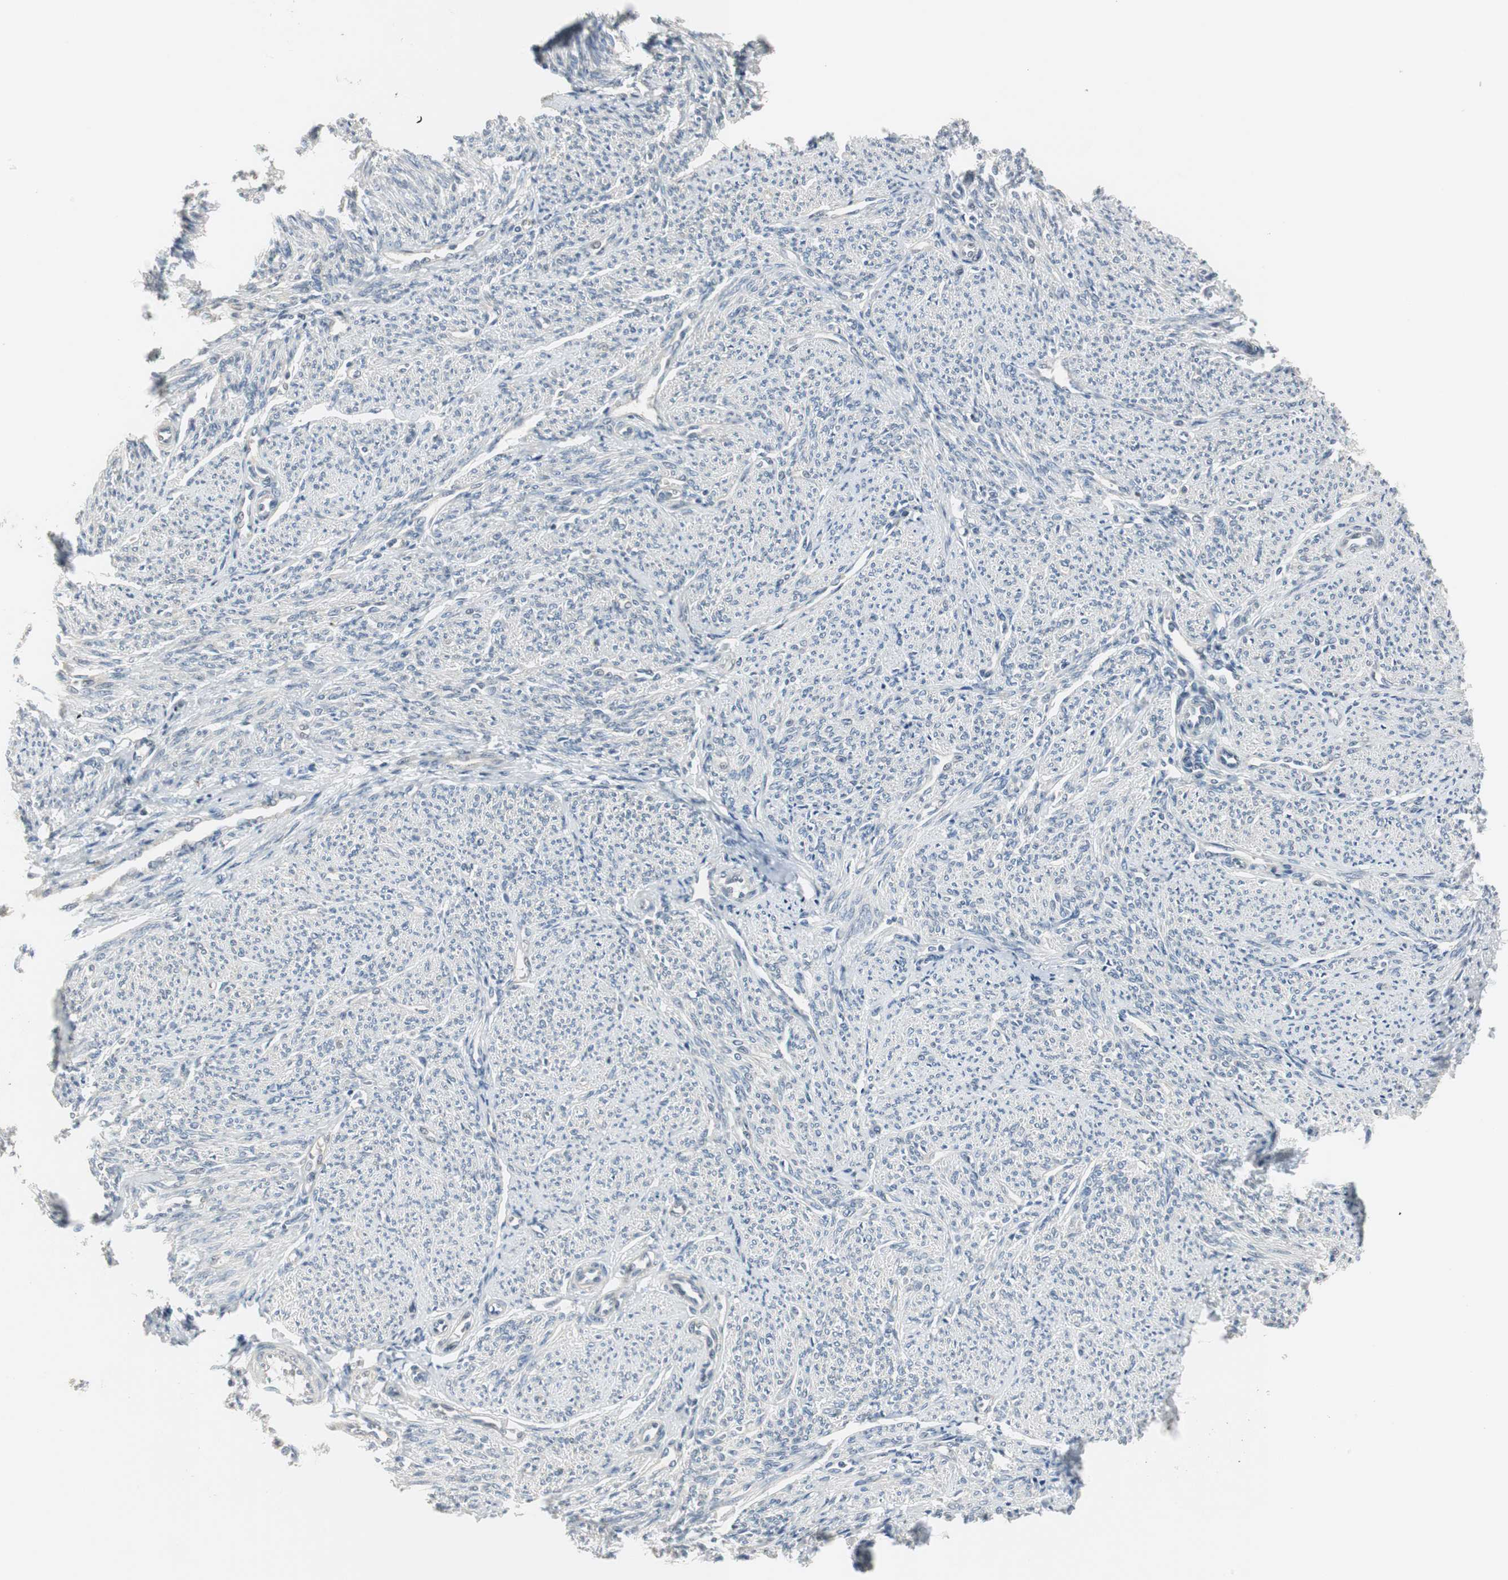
{"staining": {"intensity": "negative", "quantity": "none", "location": "none"}, "tissue": "smooth muscle", "cell_type": "Smooth muscle cells", "image_type": "normal", "snomed": [{"axis": "morphology", "description": "Normal tissue, NOS"}, {"axis": "topography", "description": "Smooth muscle"}], "caption": "IHC of unremarkable human smooth muscle exhibits no expression in smooth muscle cells.", "gene": "CCT5", "patient": {"sex": "female", "age": 65}}